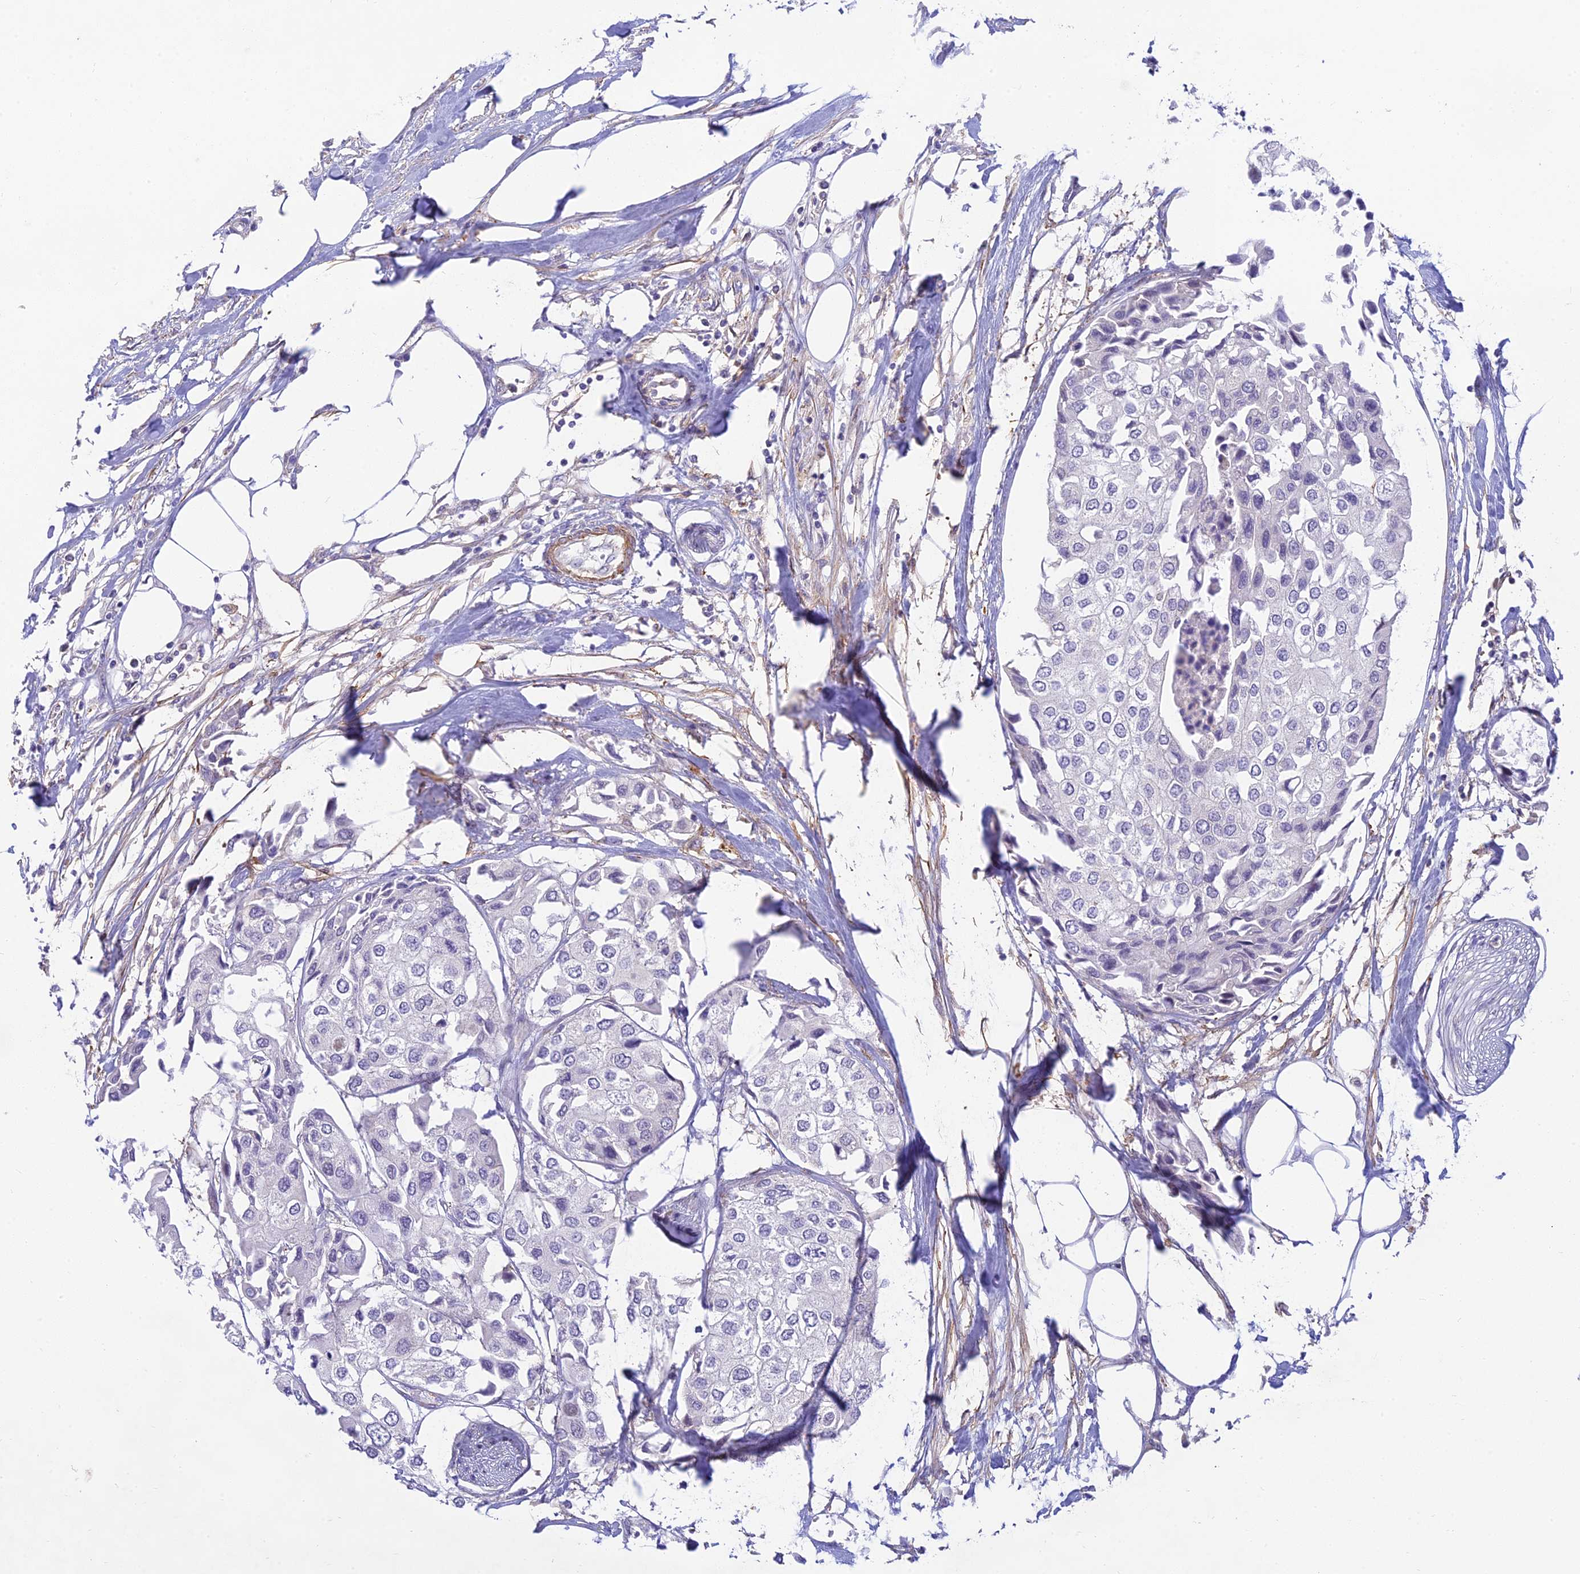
{"staining": {"intensity": "negative", "quantity": "none", "location": "none"}, "tissue": "urothelial cancer", "cell_type": "Tumor cells", "image_type": "cancer", "snomed": [{"axis": "morphology", "description": "Urothelial carcinoma, High grade"}, {"axis": "topography", "description": "Urinary bladder"}], "caption": "DAB immunohistochemical staining of human high-grade urothelial carcinoma shows no significant expression in tumor cells.", "gene": "FBXW4", "patient": {"sex": "male", "age": 64}}